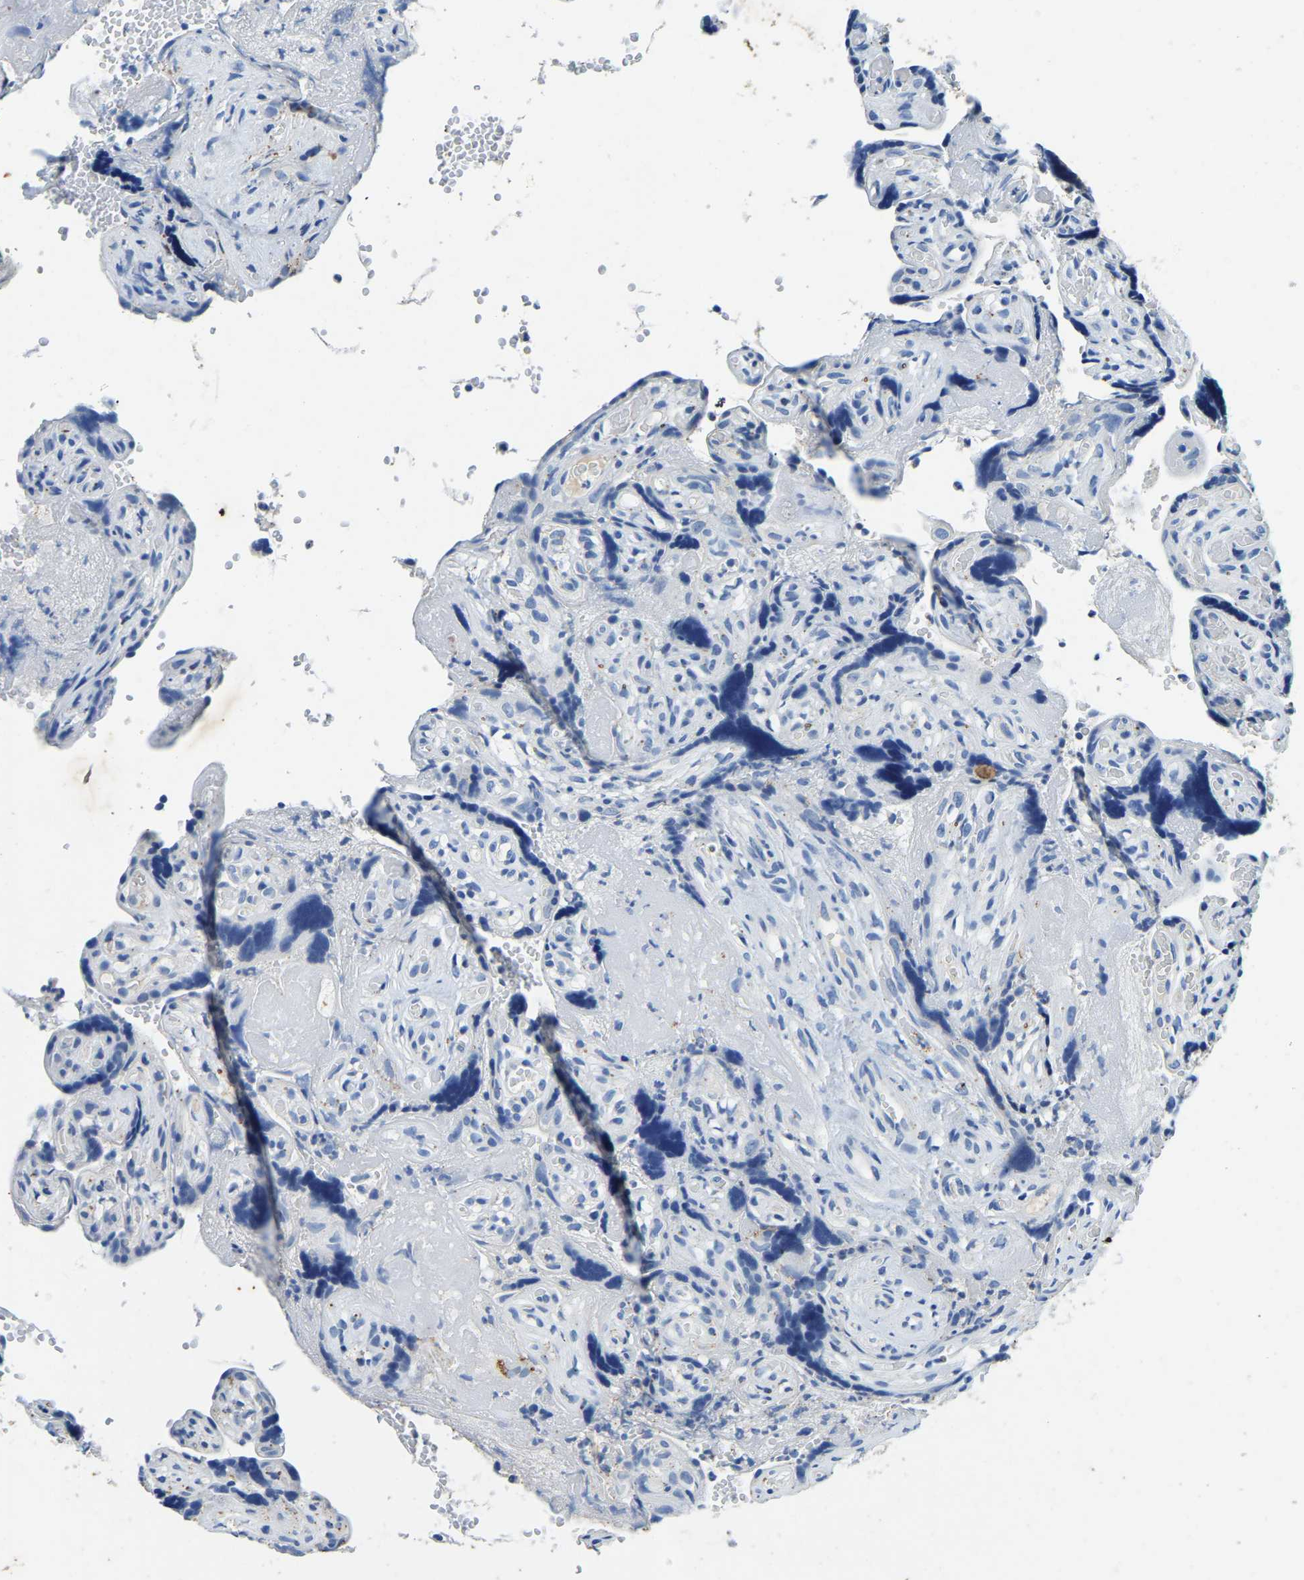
{"staining": {"intensity": "negative", "quantity": "none", "location": "none"}, "tissue": "placenta", "cell_type": "Decidual cells", "image_type": "normal", "snomed": [{"axis": "morphology", "description": "Normal tissue, NOS"}, {"axis": "topography", "description": "Placenta"}], "caption": "This is an immunohistochemistry photomicrograph of benign human placenta. There is no expression in decidual cells.", "gene": "UBN2", "patient": {"sex": "female", "age": 30}}